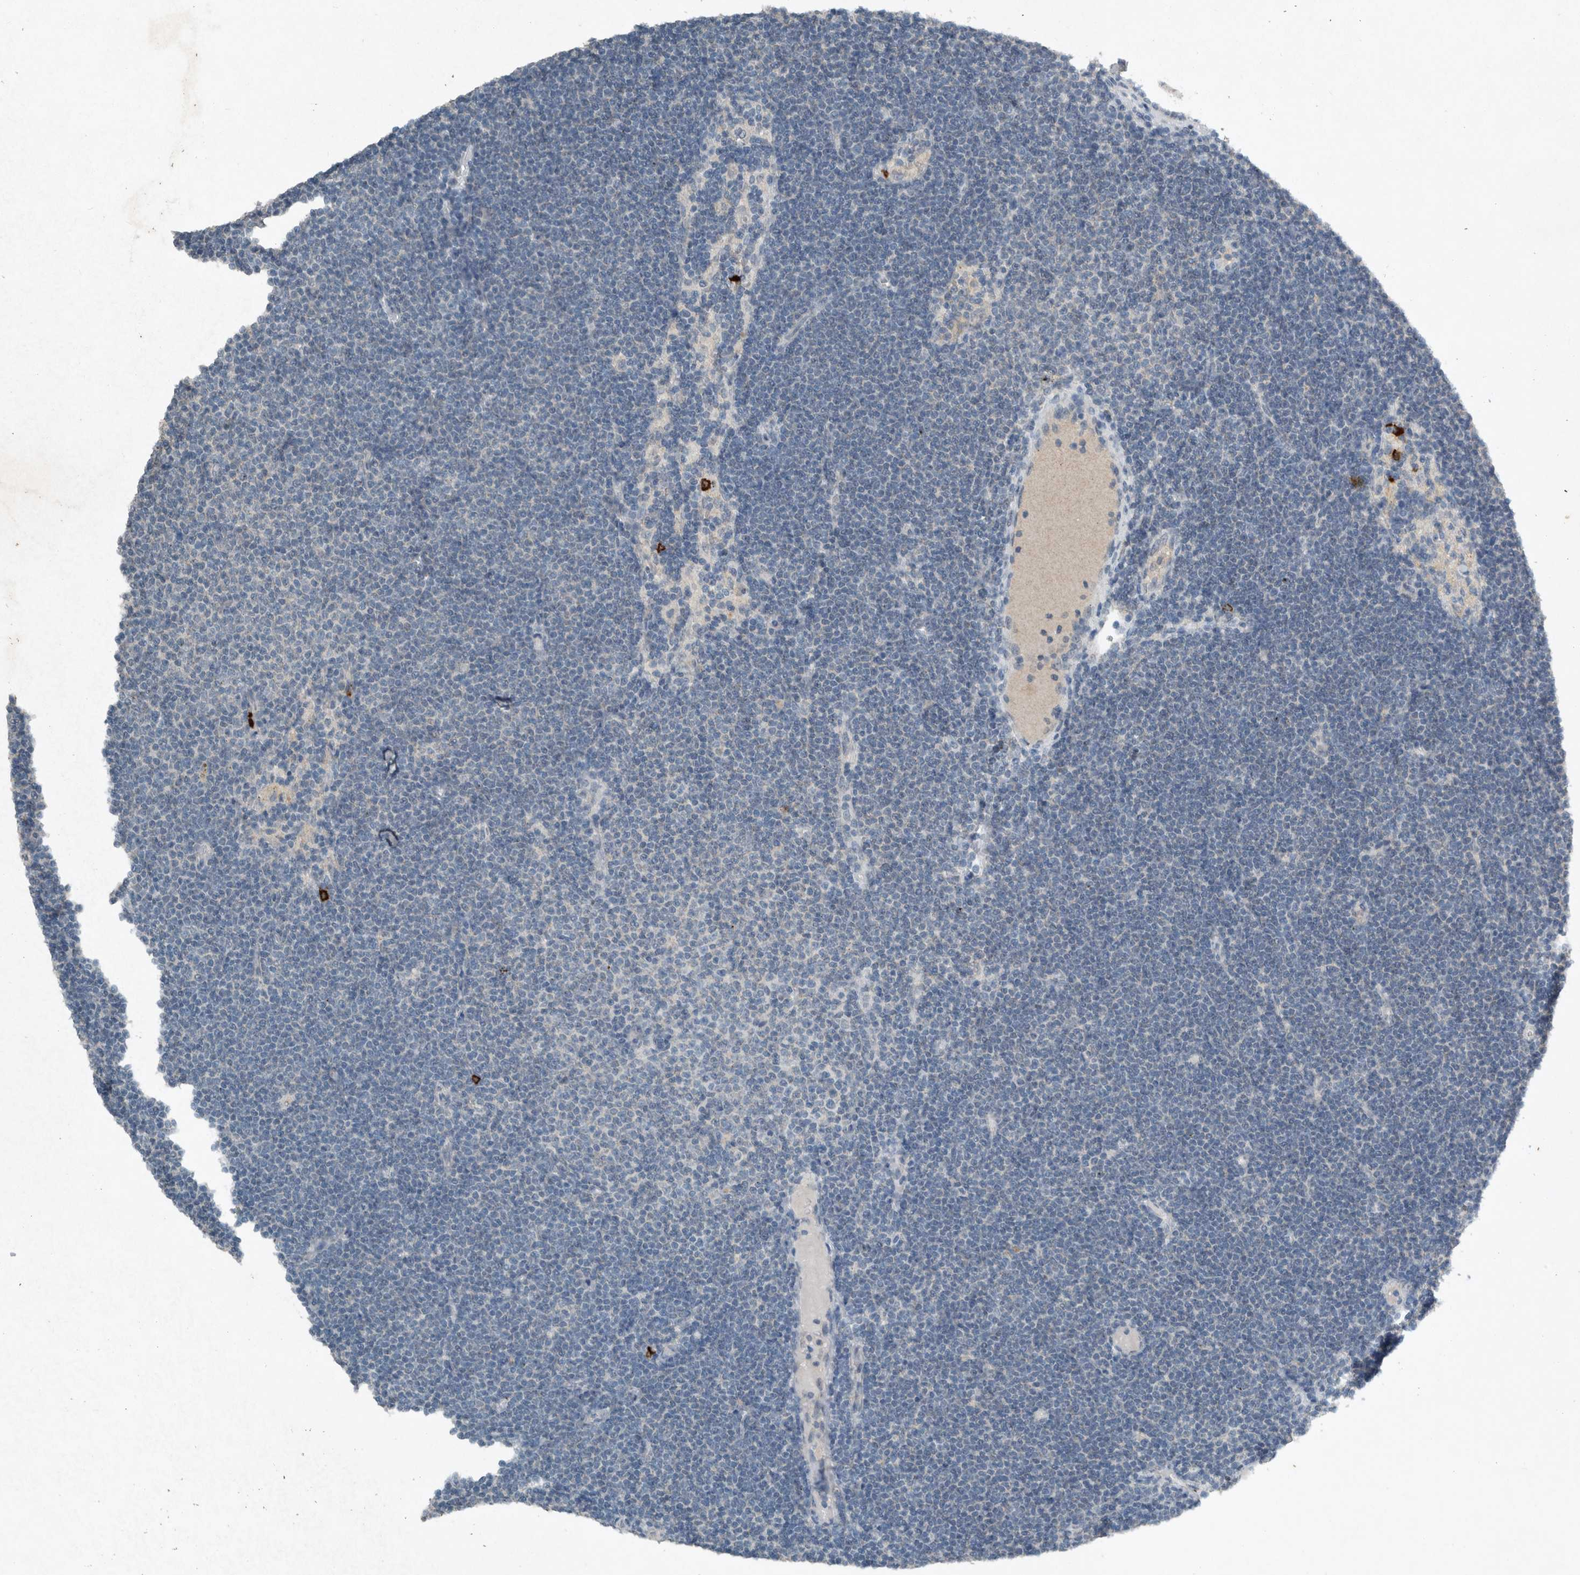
{"staining": {"intensity": "negative", "quantity": "none", "location": "none"}, "tissue": "lymphoma", "cell_type": "Tumor cells", "image_type": "cancer", "snomed": [{"axis": "morphology", "description": "Malignant lymphoma, non-Hodgkin's type, Low grade"}, {"axis": "topography", "description": "Lymph node"}], "caption": "Immunohistochemistry histopathology image of malignant lymphoma, non-Hodgkin's type (low-grade) stained for a protein (brown), which displays no positivity in tumor cells.", "gene": "IL20", "patient": {"sex": "female", "age": 53}}